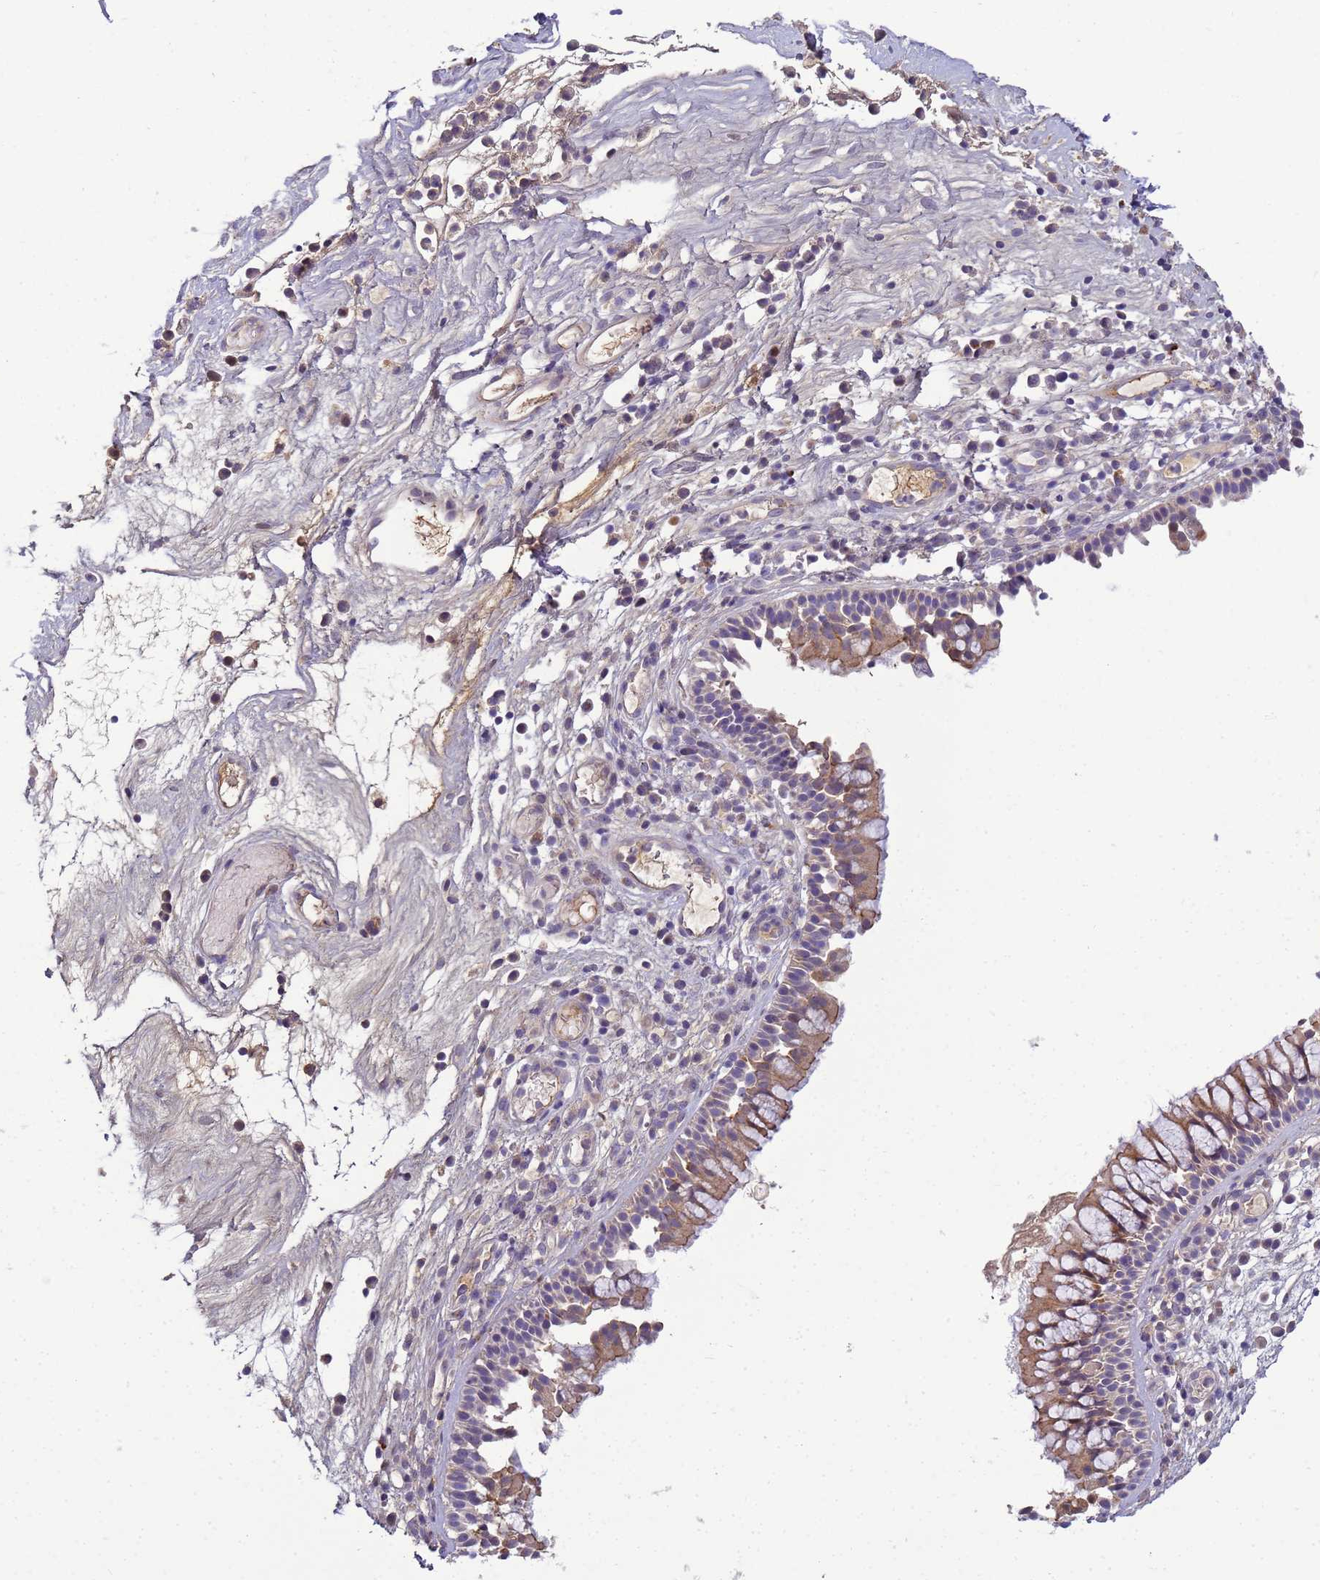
{"staining": {"intensity": "moderate", "quantity": "25%-75%", "location": "cytoplasmic/membranous"}, "tissue": "nasopharynx", "cell_type": "Respiratory epithelial cells", "image_type": "normal", "snomed": [{"axis": "morphology", "description": "Normal tissue, NOS"}, {"axis": "morphology", "description": "Inflammation, NOS"}, {"axis": "morphology", "description": "Malignant melanoma, Metastatic site"}, {"axis": "topography", "description": "Nasopharynx"}], "caption": "Immunohistochemistry (IHC) photomicrograph of unremarkable nasopharynx: nasopharynx stained using immunohistochemistry displays medium levels of moderate protein expression localized specifically in the cytoplasmic/membranous of respiratory epithelial cells, appearing as a cytoplasmic/membranous brown color.", "gene": "TMEM74B", "patient": {"sex": "male", "age": 70}}